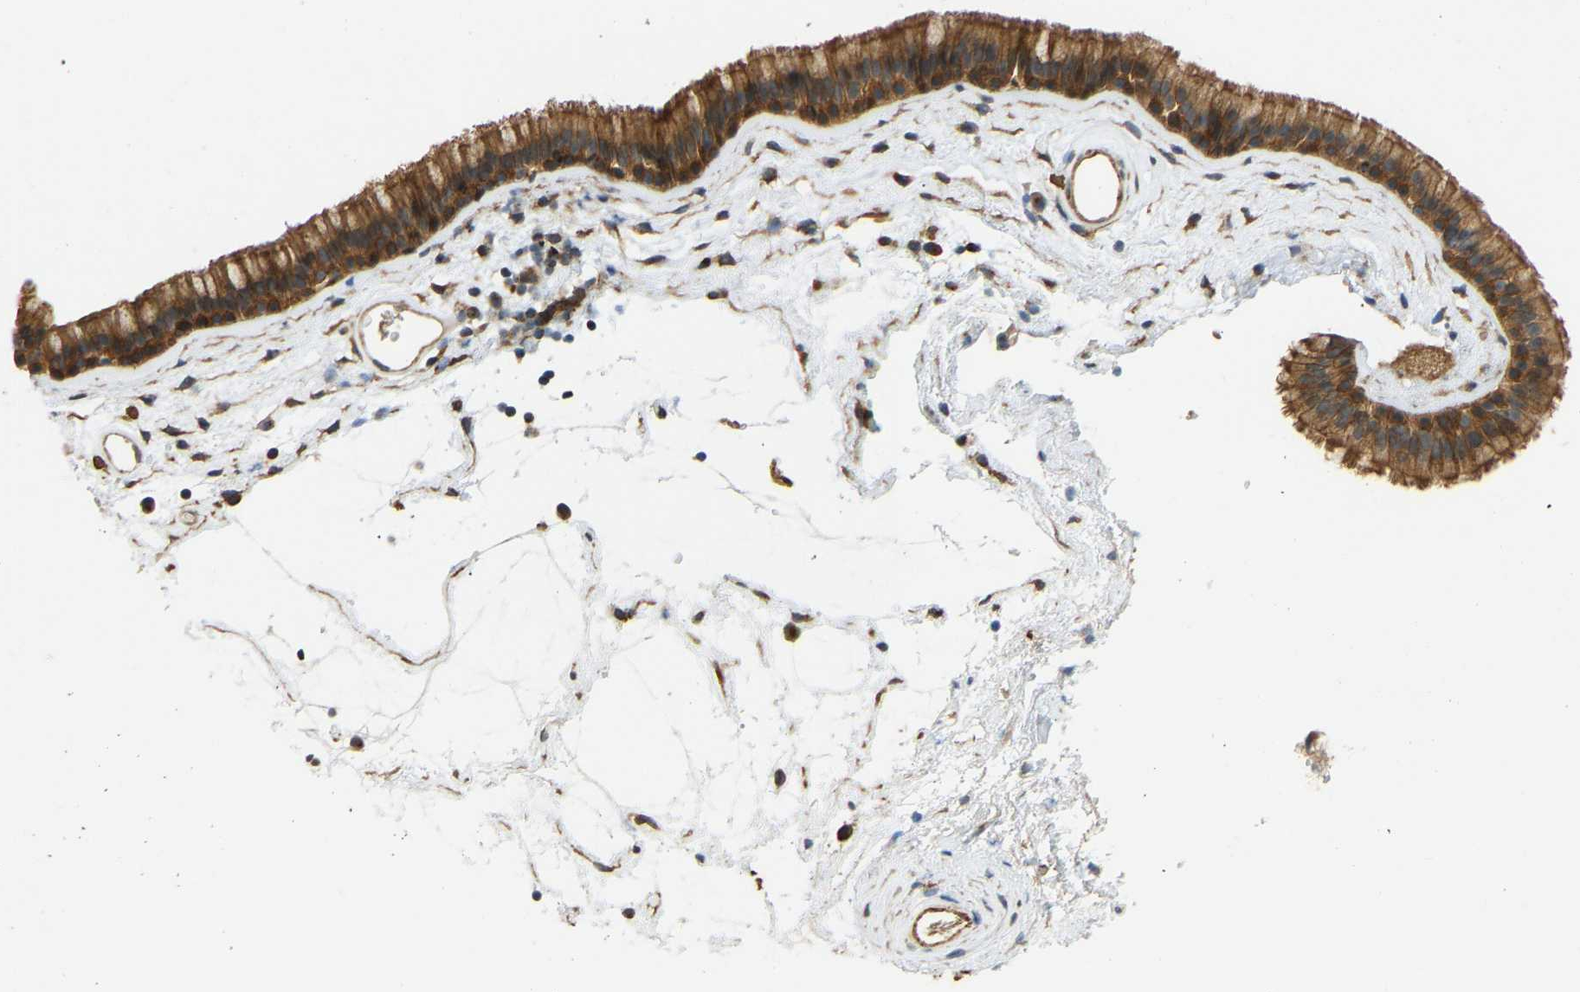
{"staining": {"intensity": "strong", "quantity": ">75%", "location": "cytoplasmic/membranous"}, "tissue": "nasopharynx", "cell_type": "Respiratory epithelial cells", "image_type": "normal", "snomed": [{"axis": "morphology", "description": "Normal tissue, NOS"}, {"axis": "morphology", "description": "Inflammation, NOS"}, {"axis": "topography", "description": "Nasopharynx"}], "caption": "A high-resolution photomicrograph shows IHC staining of unremarkable nasopharynx, which reveals strong cytoplasmic/membranous staining in approximately >75% of respiratory epithelial cells. The protein is shown in brown color, while the nuclei are stained blue.", "gene": "KIAA1671", "patient": {"sex": "male", "age": 48}}